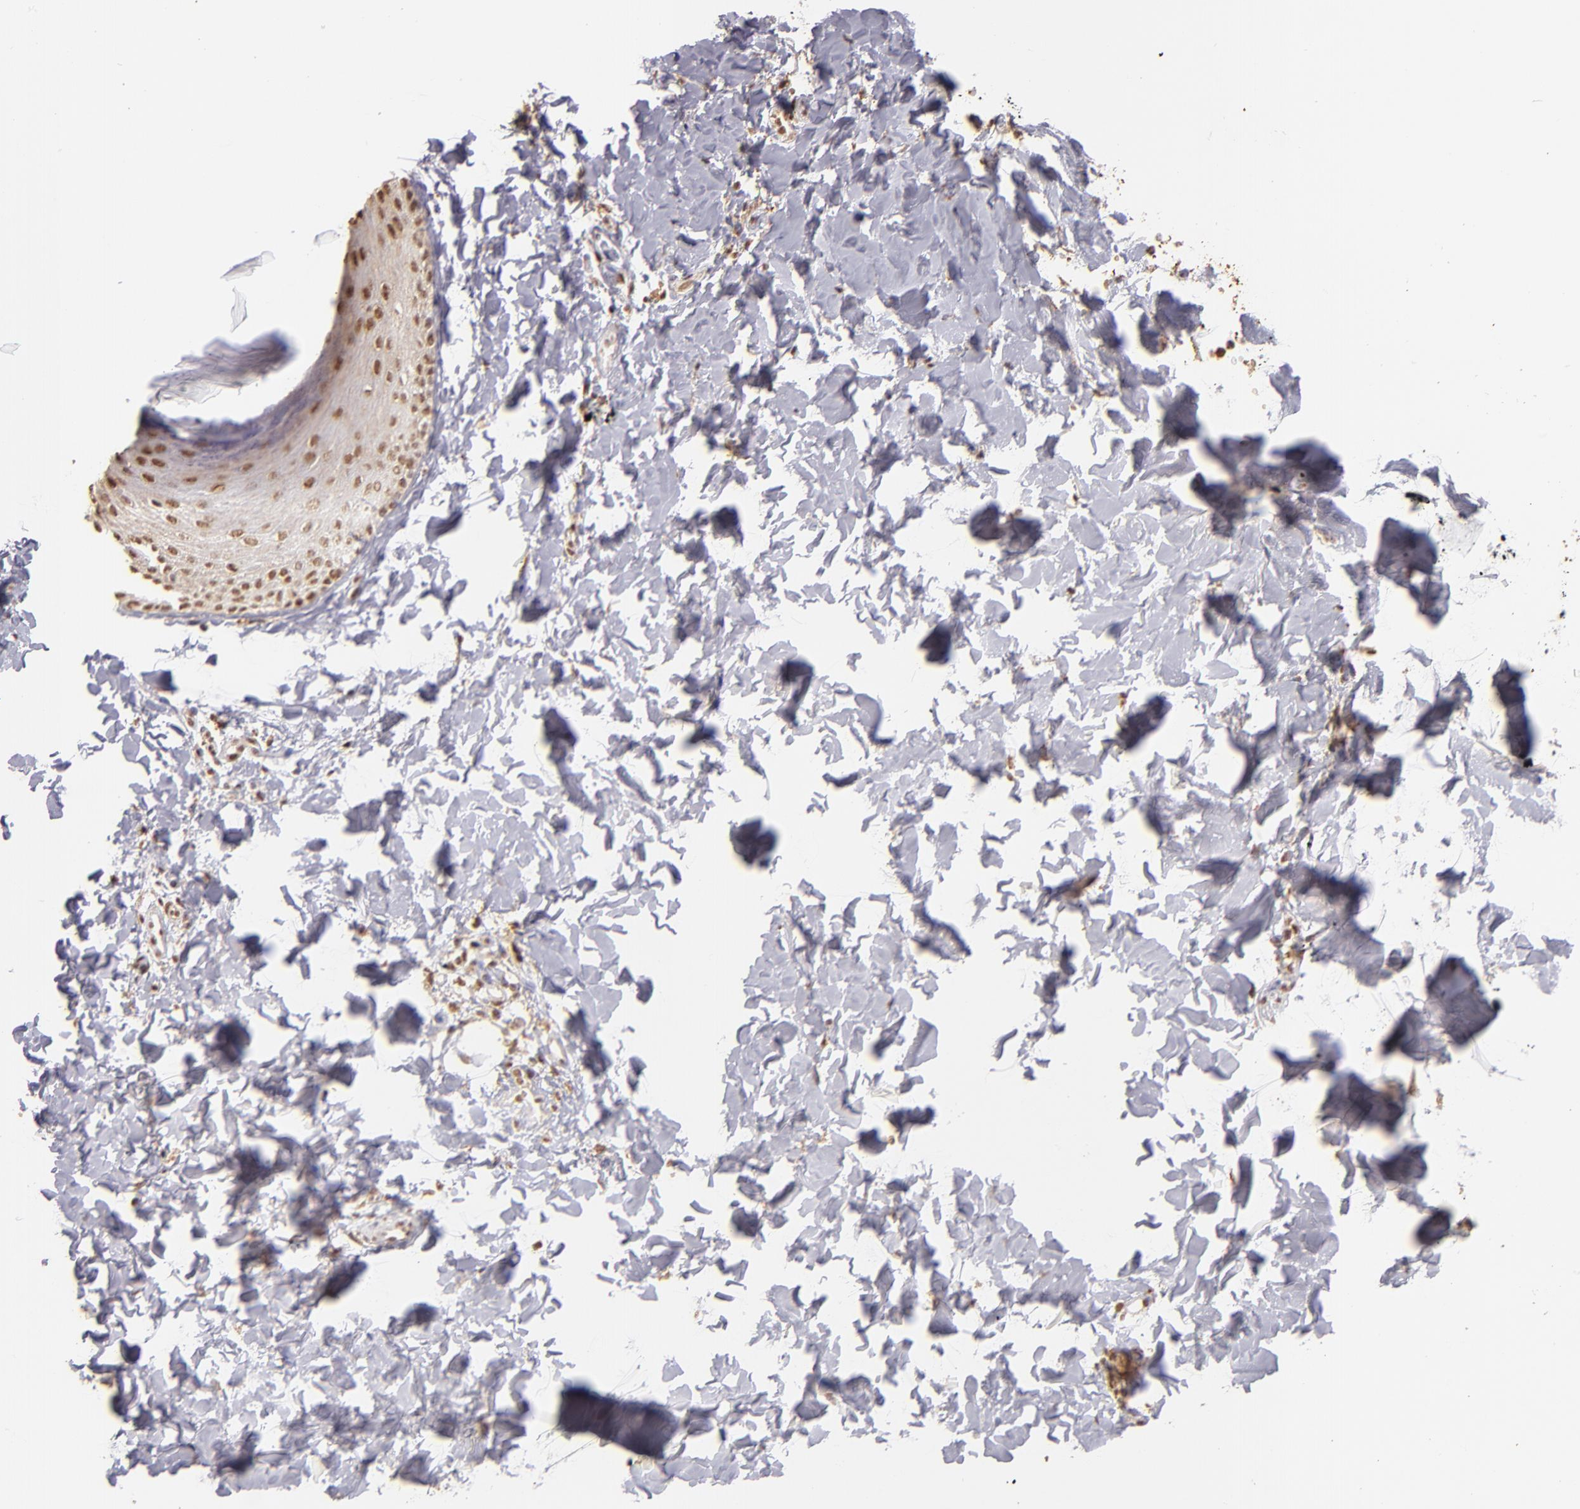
{"staining": {"intensity": "weak", "quantity": ">75%", "location": "nuclear"}, "tissue": "skin", "cell_type": "Epidermal cells", "image_type": "normal", "snomed": [{"axis": "morphology", "description": "Normal tissue, NOS"}, {"axis": "morphology", "description": "Inflammation, NOS"}, {"axis": "topography", "description": "Soft tissue"}, {"axis": "topography", "description": "Anal"}], "caption": "Epidermal cells display low levels of weak nuclear staining in approximately >75% of cells in unremarkable skin. (DAB IHC with brightfield microscopy, high magnification).", "gene": "SP1", "patient": {"sex": "female", "age": 15}}